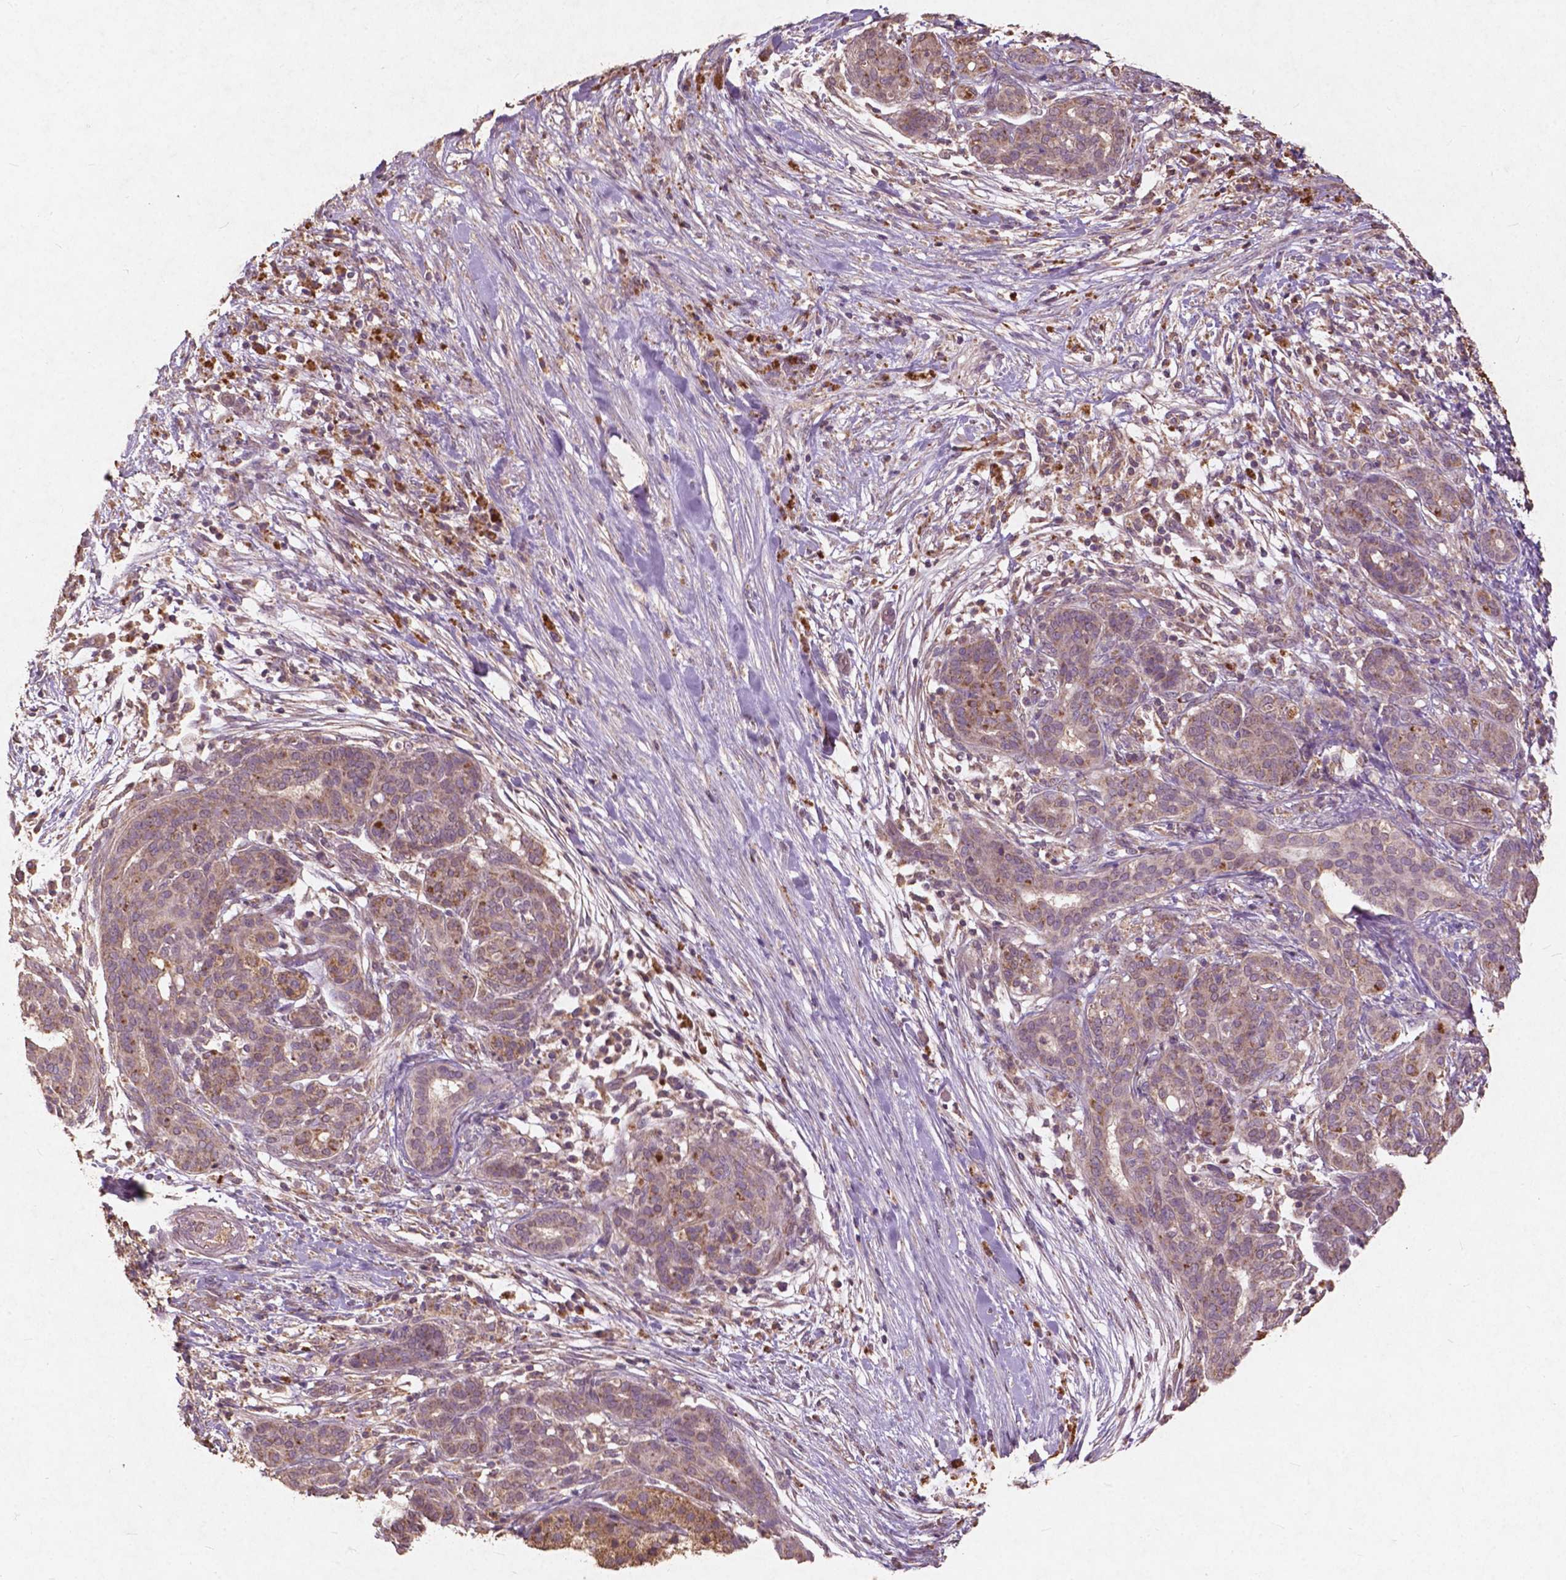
{"staining": {"intensity": "moderate", "quantity": "<25%", "location": "cytoplasmic/membranous"}, "tissue": "pancreatic cancer", "cell_type": "Tumor cells", "image_type": "cancer", "snomed": [{"axis": "morphology", "description": "Adenocarcinoma, NOS"}, {"axis": "topography", "description": "Pancreas"}], "caption": "Adenocarcinoma (pancreatic) stained for a protein exhibits moderate cytoplasmic/membranous positivity in tumor cells.", "gene": "ST6GALNAC5", "patient": {"sex": "male", "age": 44}}